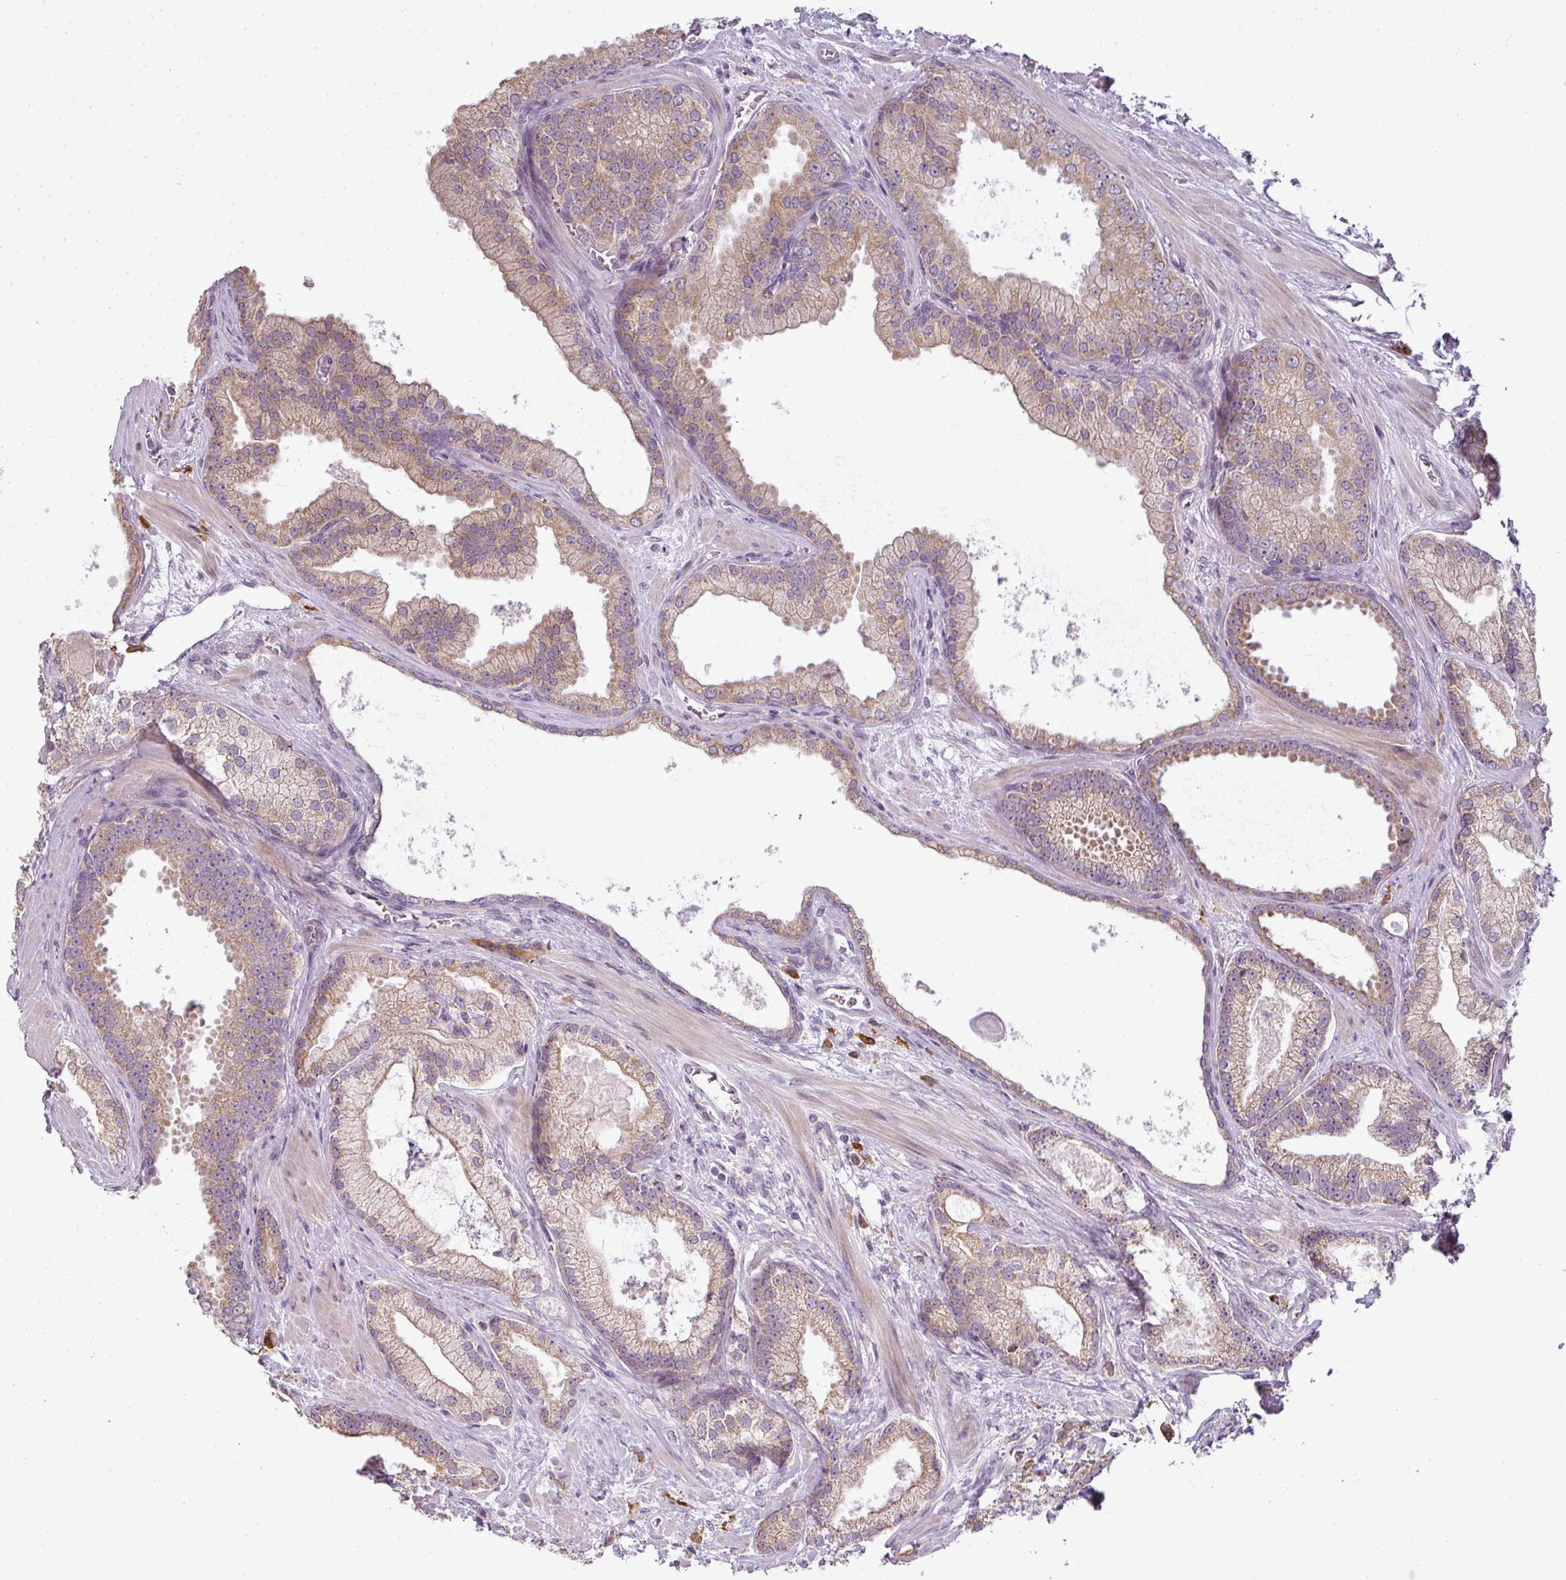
{"staining": {"intensity": "moderate", "quantity": ">75%", "location": "cytoplasmic/membranous"}, "tissue": "prostate cancer", "cell_type": "Tumor cells", "image_type": "cancer", "snomed": [{"axis": "morphology", "description": "Adenocarcinoma, High grade"}, {"axis": "topography", "description": "Prostate"}], "caption": "IHC photomicrograph of neoplastic tissue: prostate cancer stained using IHC reveals medium levels of moderate protein expression localized specifically in the cytoplasmic/membranous of tumor cells, appearing as a cytoplasmic/membranous brown color.", "gene": "LY75", "patient": {"sex": "male", "age": 68}}